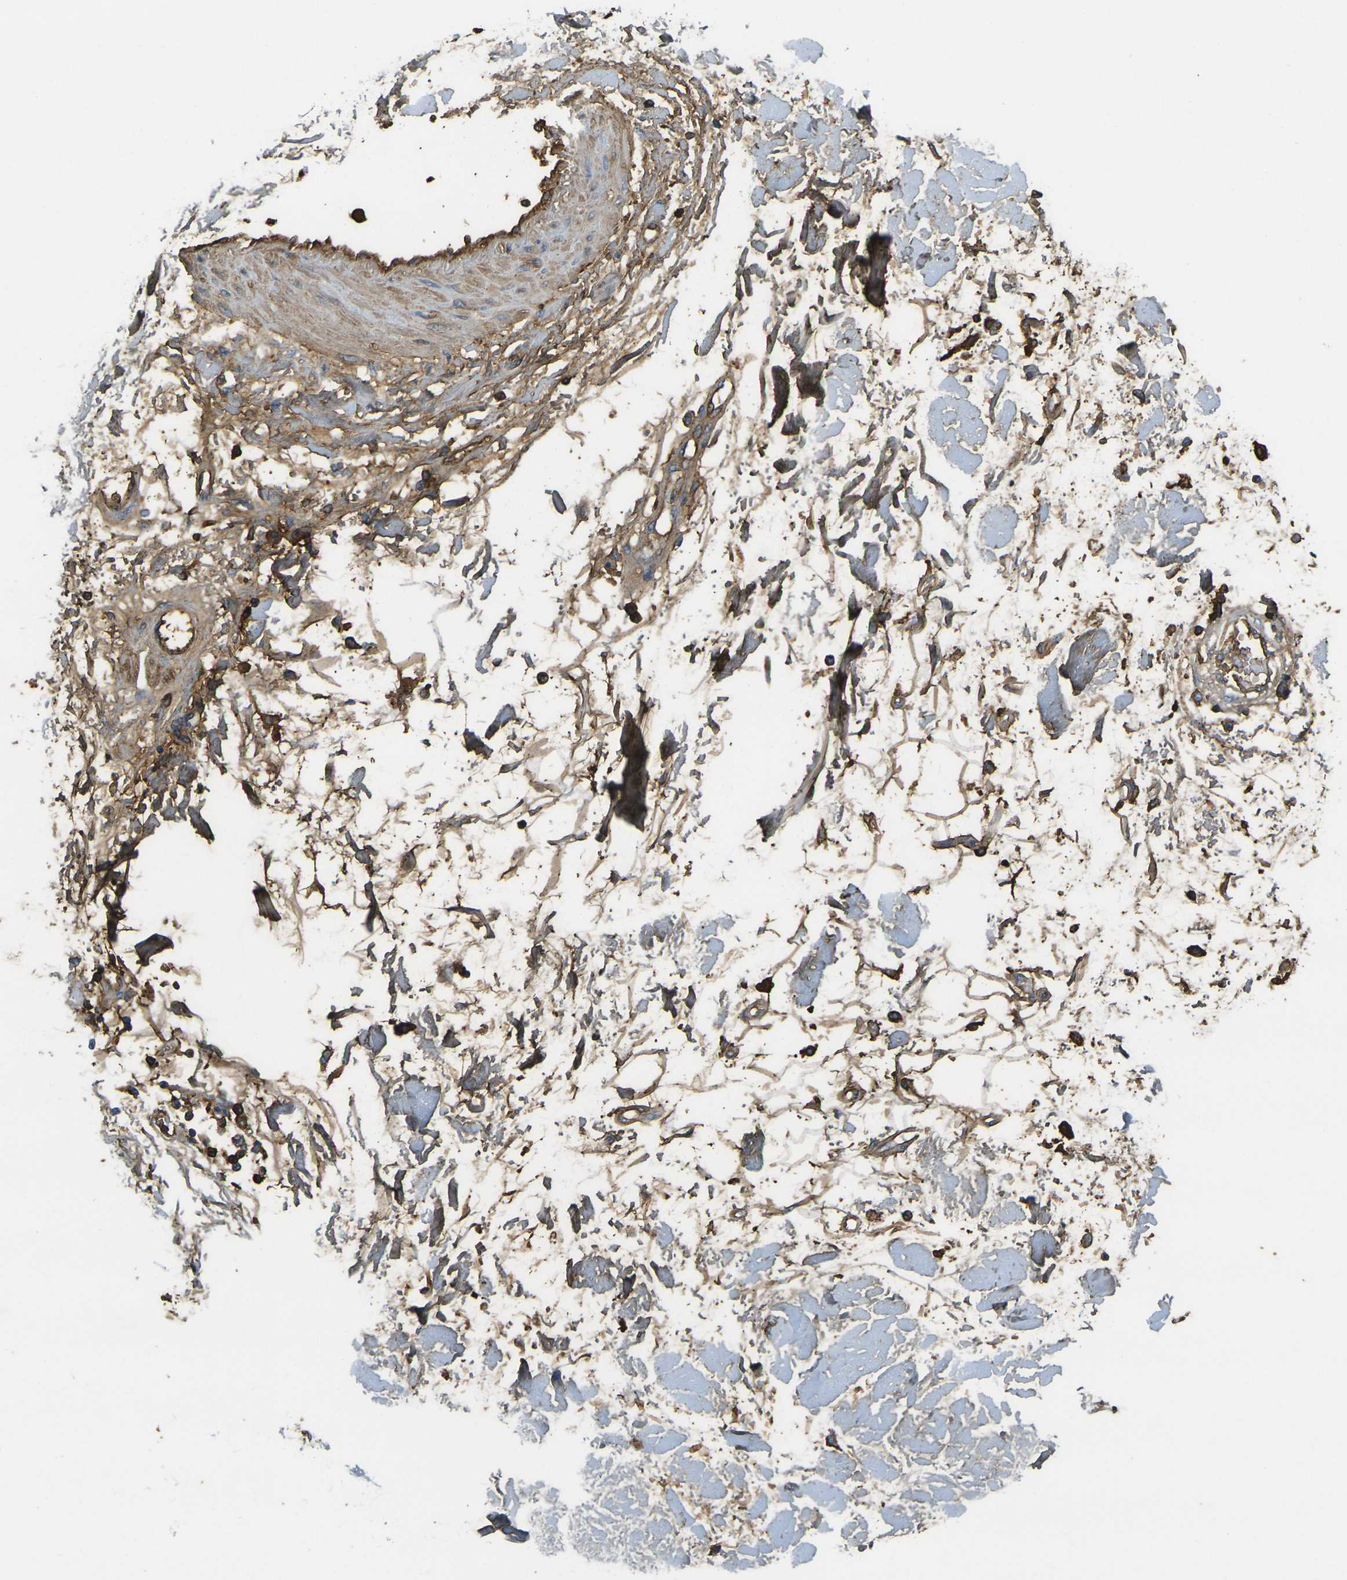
{"staining": {"intensity": "weak", "quantity": ">75%", "location": "cytoplasmic/membranous"}, "tissue": "adipose tissue", "cell_type": "Adipocytes", "image_type": "normal", "snomed": [{"axis": "morphology", "description": "Squamous cell carcinoma, NOS"}, {"axis": "topography", "description": "Skin"}], "caption": "A low amount of weak cytoplasmic/membranous expression is appreciated in approximately >75% of adipocytes in unremarkable adipose tissue.", "gene": "PLCD1", "patient": {"sex": "male", "age": 83}}